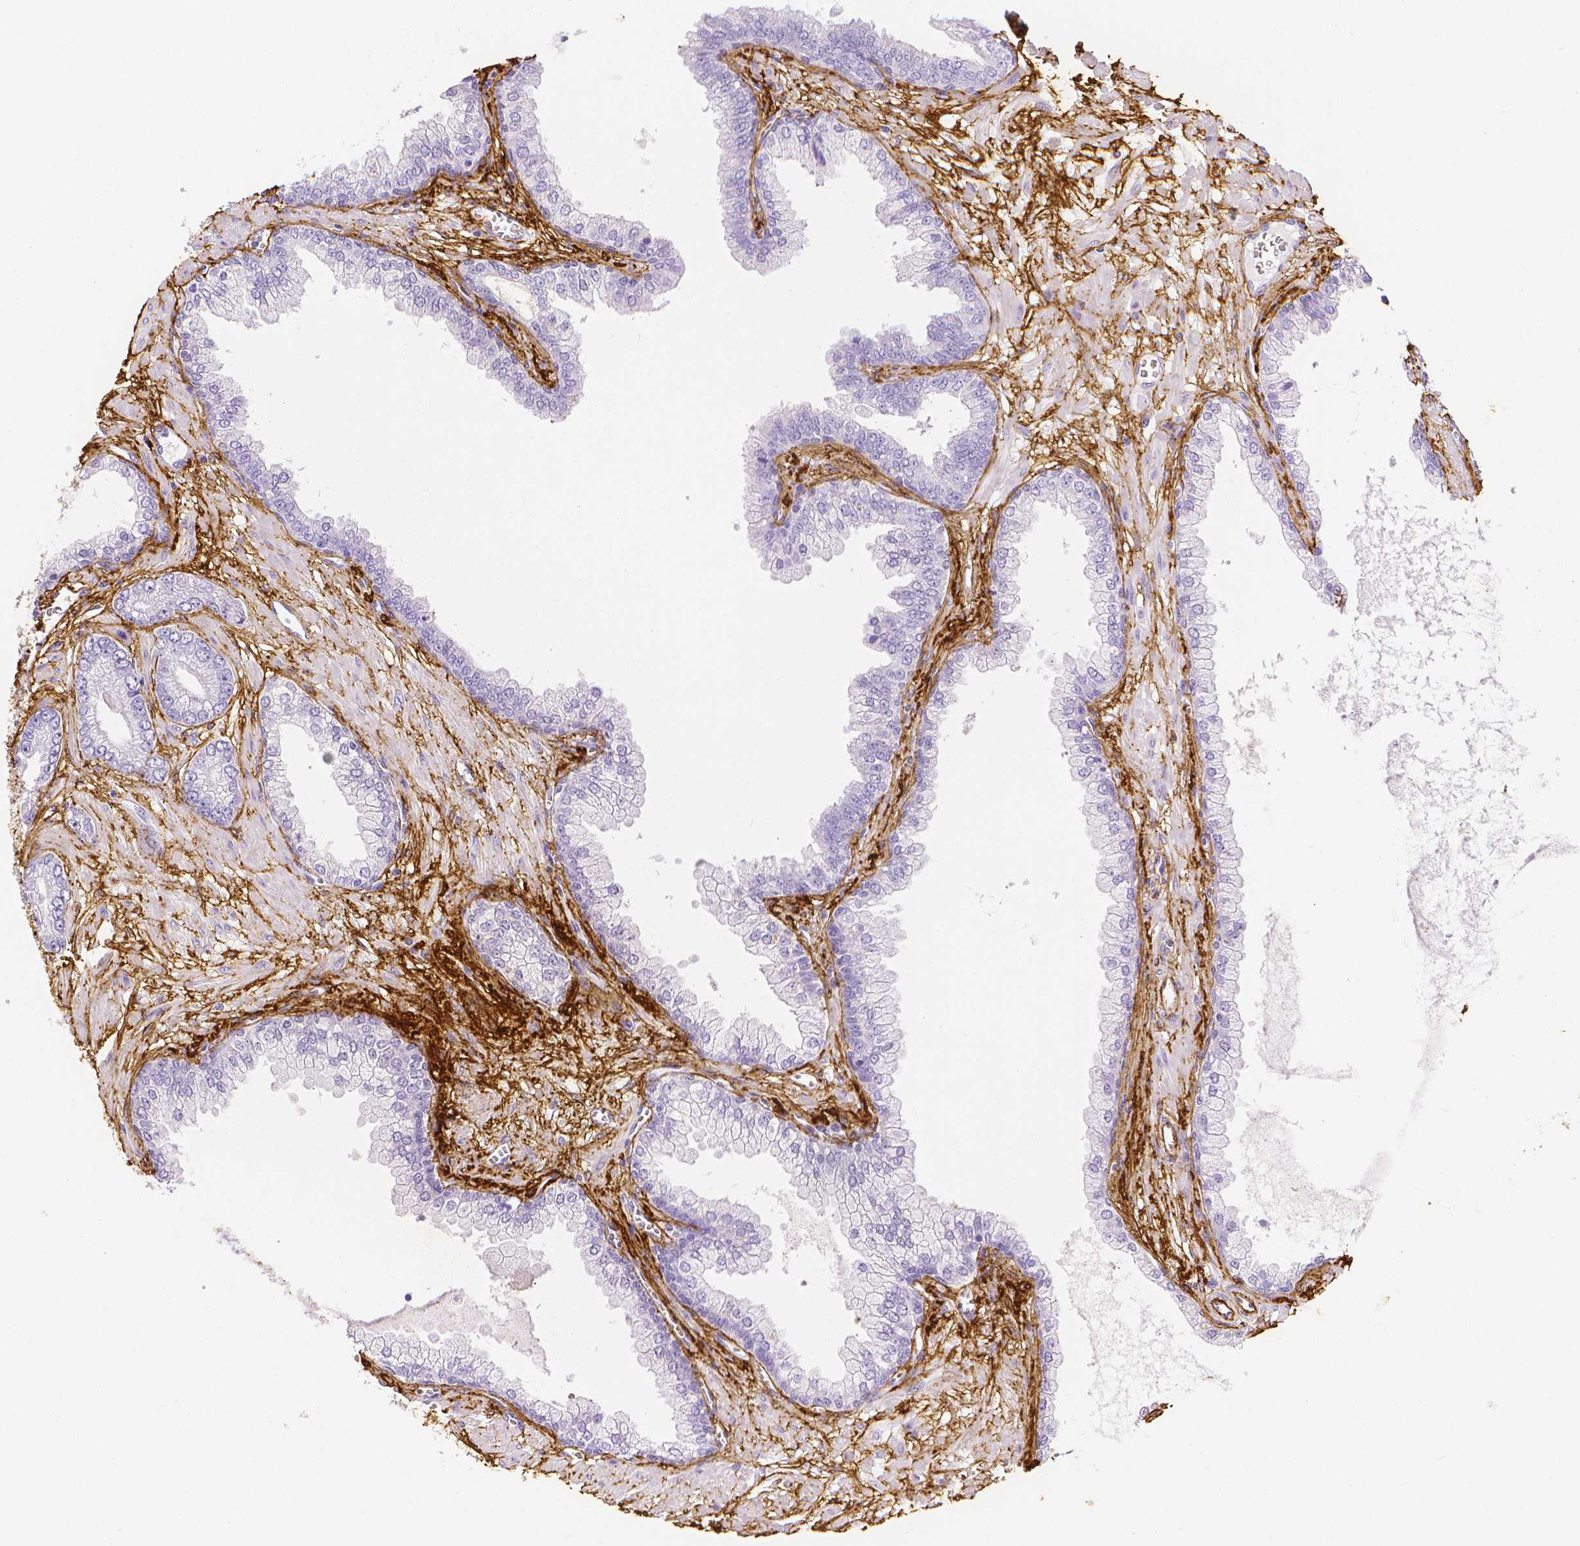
{"staining": {"intensity": "negative", "quantity": "none", "location": "none"}, "tissue": "prostate cancer", "cell_type": "Tumor cells", "image_type": "cancer", "snomed": [{"axis": "morphology", "description": "Adenocarcinoma, Low grade"}, {"axis": "topography", "description": "Prostate"}], "caption": "DAB immunohistochemical staining of low-grade adenocarcinoma (prostate) exhibits no significant expression in tumor cells.", "gene": "FBN1", "patient": {"sex": "male", "age": 64}}